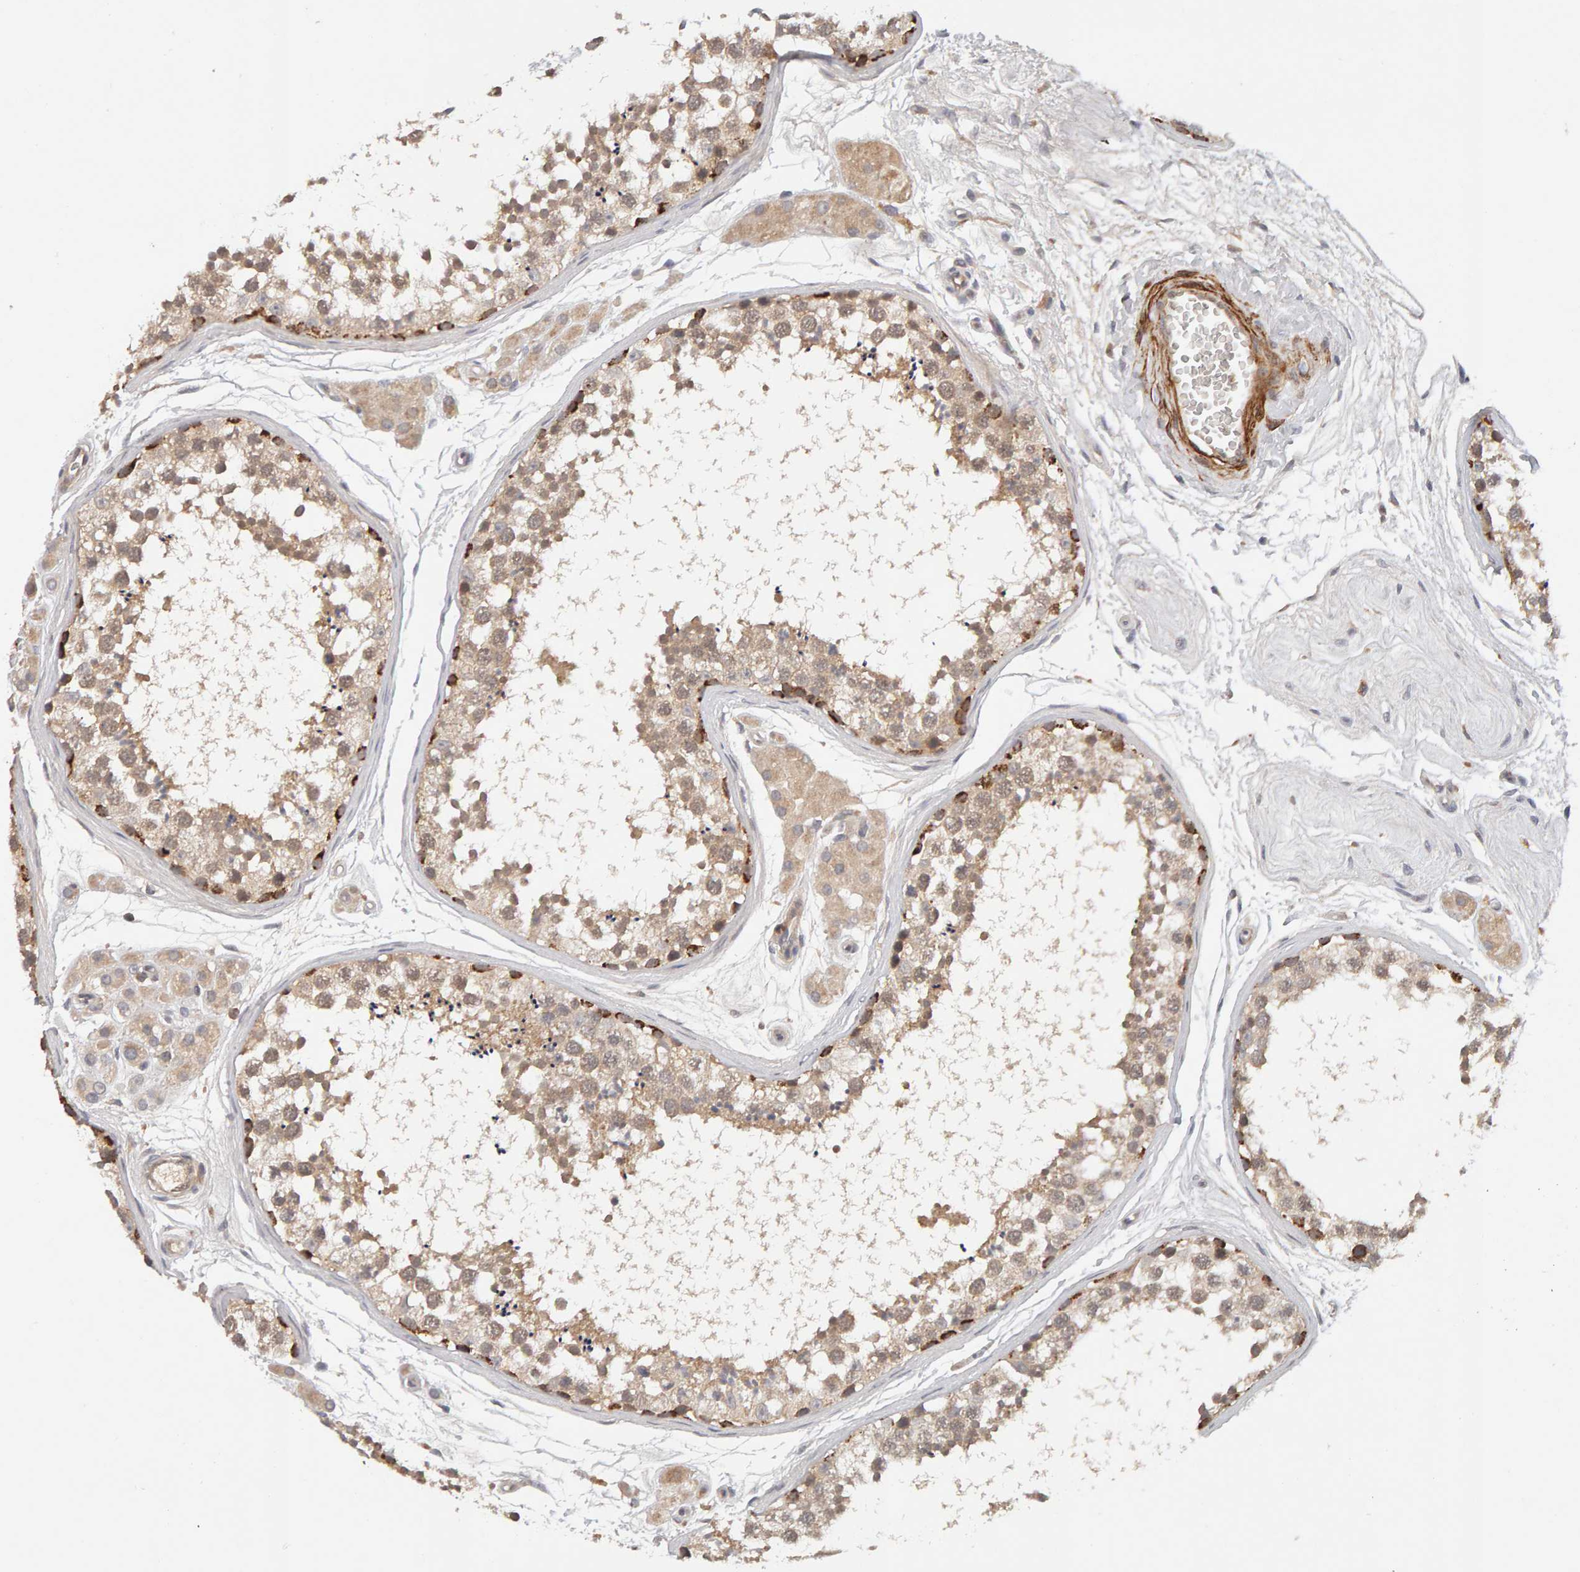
{"staining": {"intensity": "weak", "quantity": ">75%", "location": "cytoplasmic/membranous,nuclear"}, "tissue": "testis", "cell_type": "Cells in seminiferous ducts", "image_type": "normal", "snomed": [{"axis": "morphology", "description": "Normal tissue, NOS"}, {"axis": "topography", "description": "Testis"}], "caption": "Testis stained with a brown dye demonstrates weak cytoplasmic/membranous,nuclear positive expression in about >75% of cells in seminiferous ducts.", "gene": "NUDCD1", "patient": {"sex": "male", "age": 56}}